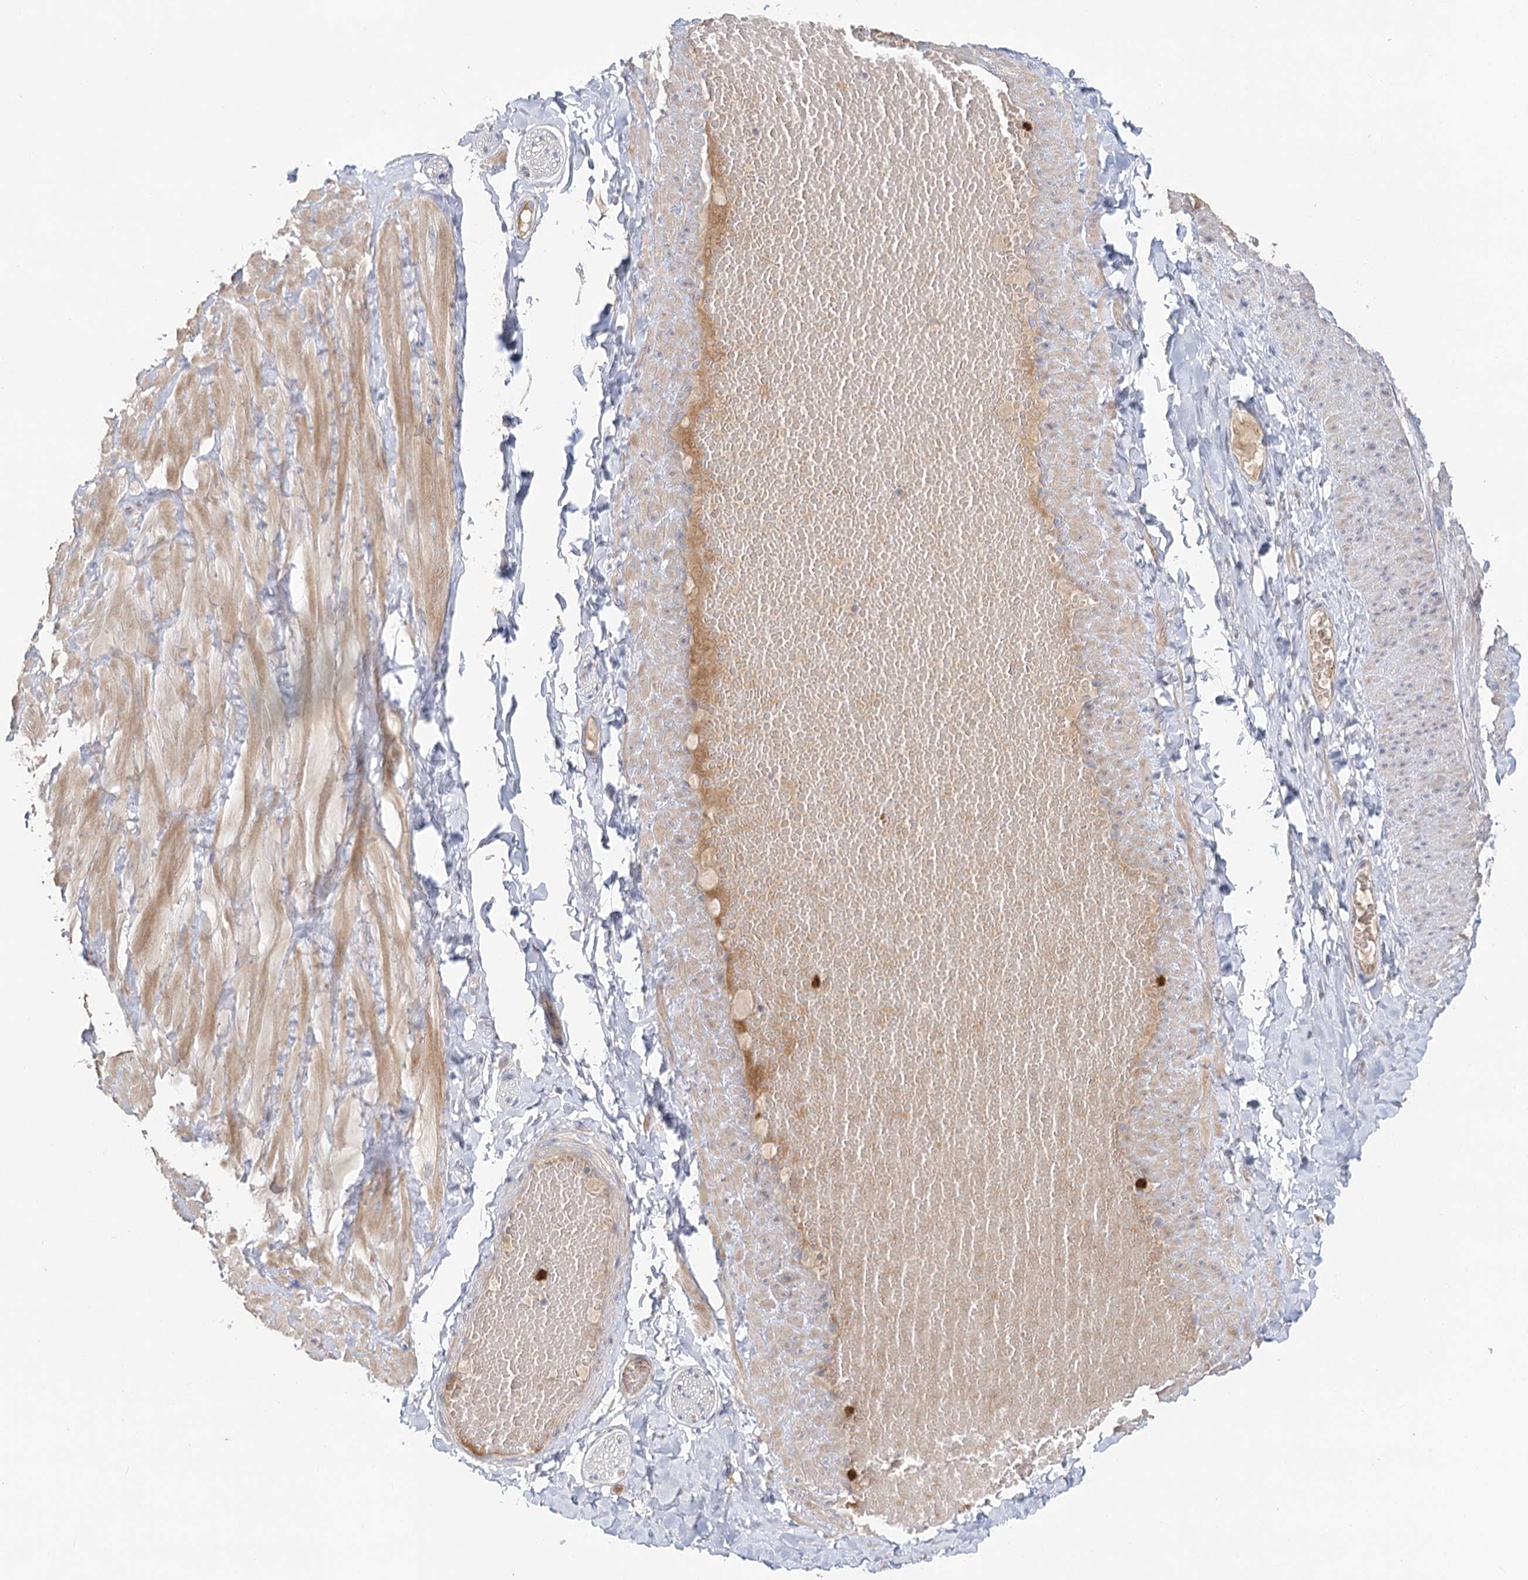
{"staining": {"intensity": "negative", "quantity": "none", "location": "none"}, "tissue": "adipose tissue", "cell_type": "Adipocytes", "image_type": "normal", "snomed": [{"axis": "morphology", "description": "Normal tissue, NOS"}, {"axis": "topography", "description": "Adipose tissue"}, {"axis": "topography", "description": "Vascular tissue"}, {"axis": "topography", "description": "Peripheral nerve tissue"}], "caption": "Immunohistochemistry micrograph of normal adipose tissue: adipose tissue stained with DAB (3,3'-diaminobenzidine) displays no significant protein staining in adipocytes.", "gene": "EPB41L5", "patient": {"sex": "male", "age": 25}}